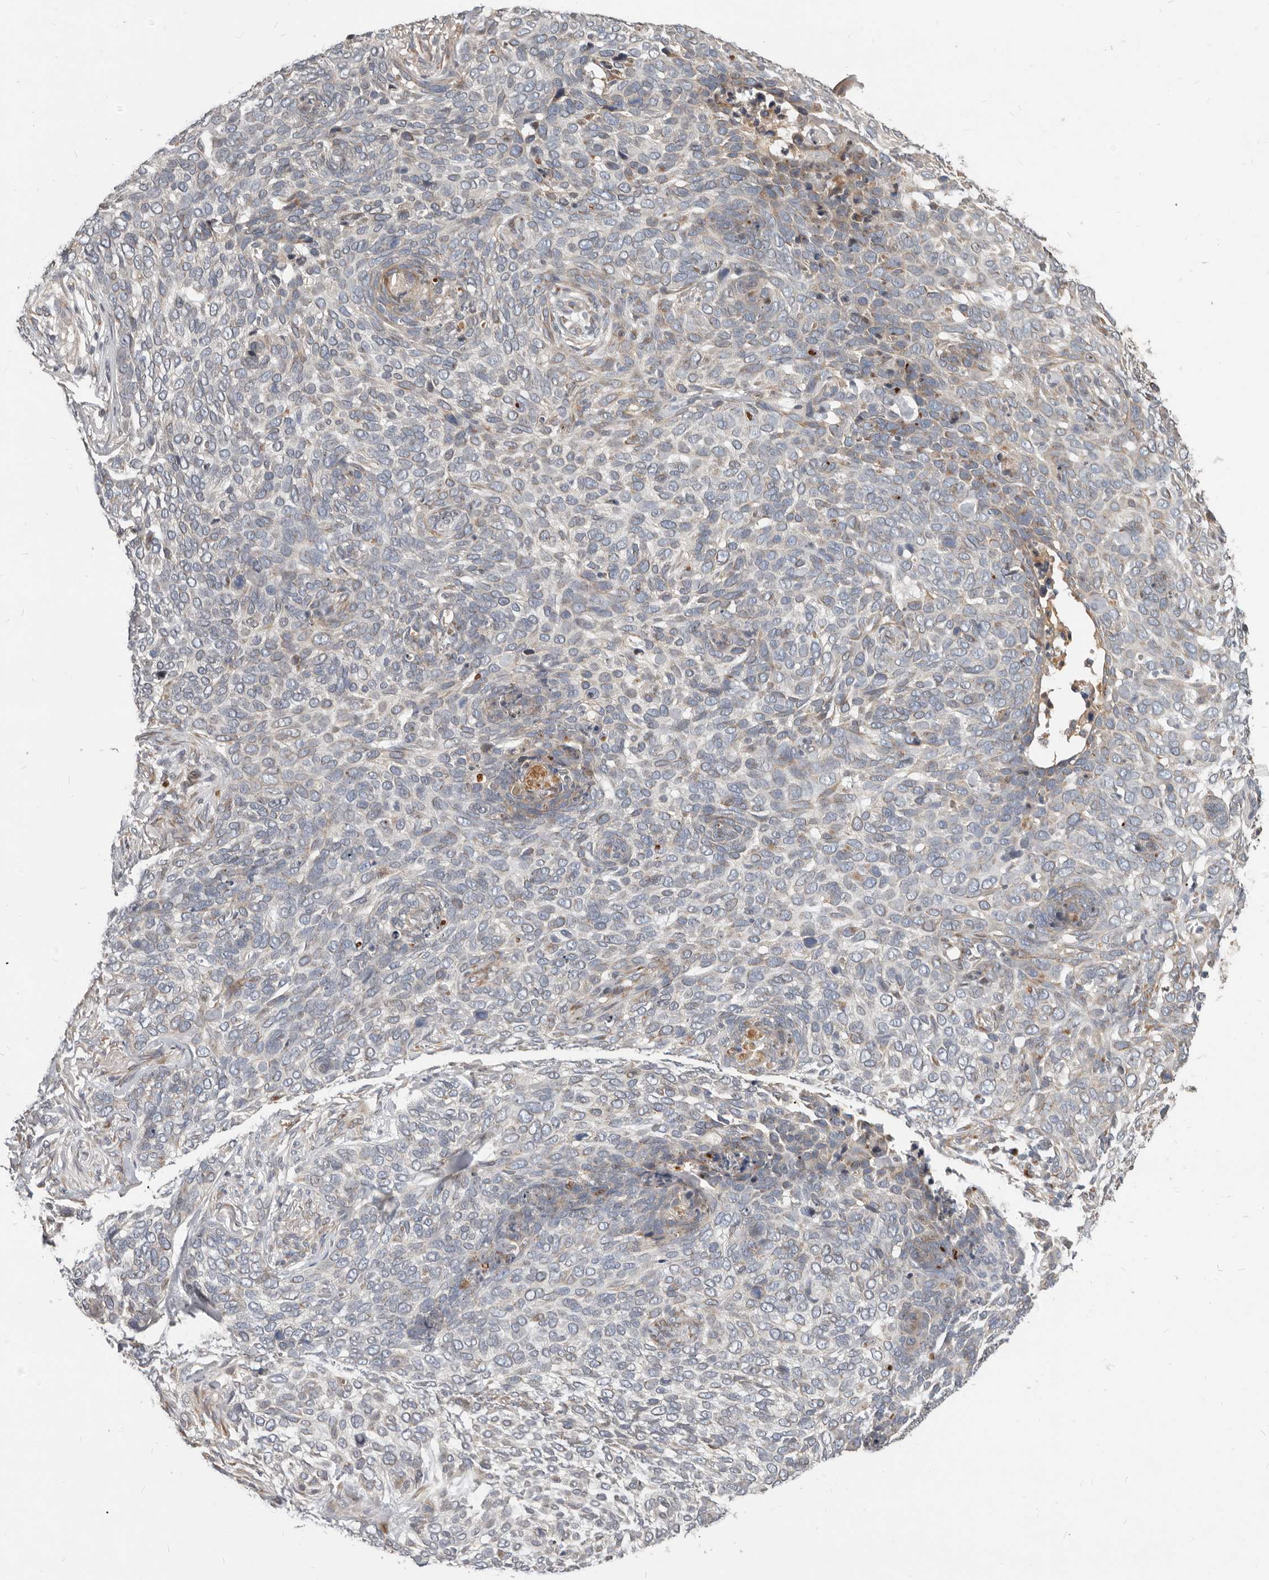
{"staining": {"intensity": "moderate", "quantity": "<25%", "location": "cytoplasmic/membranous"}, "tissue": "skin cancer", "cell_type": "Tumor cells", "image_type": "cancer", "snomed": [{"axis": "morphology", "description": "Basal cell carcinoma"}, {"axis": "topography", "description": "Skin"}], "caption": "Immunohistochemistry image of neoplastic tissue: basal cell carcinoma (skin) stained using IHC reveals low levels of moderate protein expression localized specifically in the cytoplasmic/membranous of tumor cells, appearing as a cytoplasmic/membranous brown color.", "gene": "NPY4R", "patient": {"sex": "female", "age": 64}}